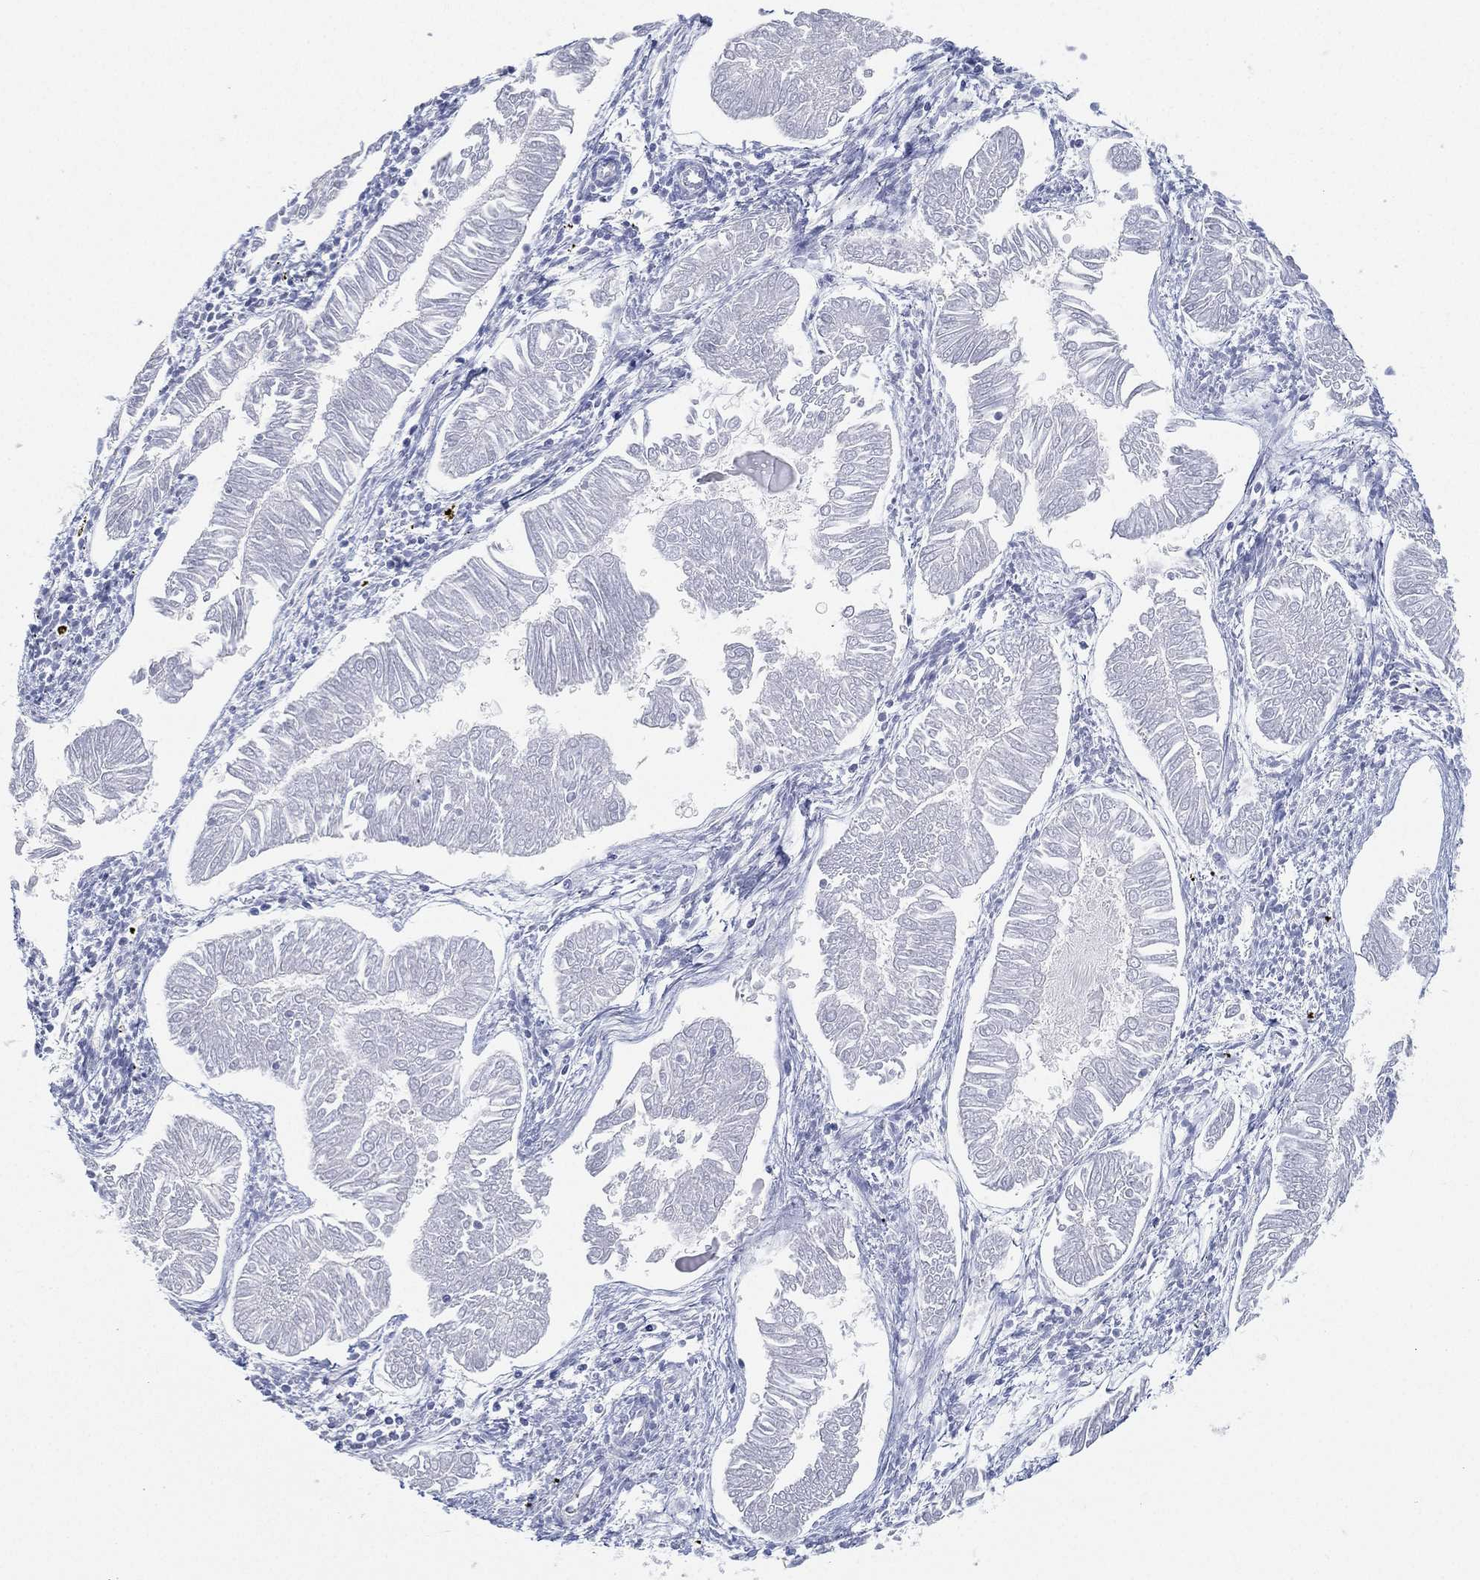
{"staining": {"intensity": "negative", "quantity": "none", "location": "none"}, "tissue": "endometrial cancer", "cell_type": "Tumor cells", "image_type": "cancer", "snomed": [{"axis": "morphology", "description": "Adenocarcinoma, NOS"}, {"axis": "topography", "description": "Endometrium"}], "caption": "An image of human endometrial cancer (adenocarcinoma) is negative for staining in tumor cells.", "gene": "FAM187B", "patient": {"sex": "female", "age": 53}}